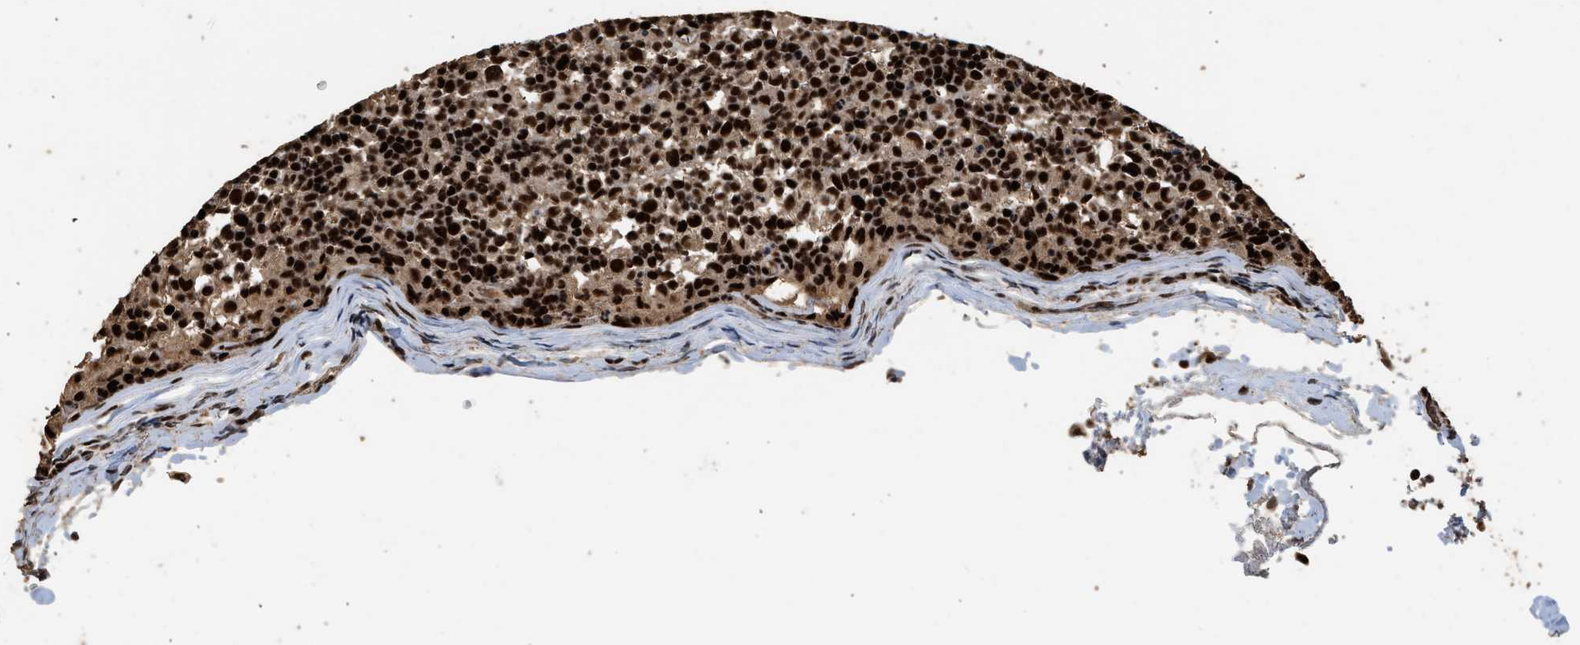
{"staining": {"intensity": "strong", "quantity": ">75%", "location": "nuclear"}, "tissue": "lymph node", "cell_type": "Germinal center cells", "image_type": "normal", "snomed": [{"axis": "morphology", "description": "Normal tissue, NOS"}, {"axis": "morphology", "description": "Inflammation, NOS"}, {"axis": "topography", "description": "Lymph node"}], "caption": "Approximately >75% of germinal center cells in benign human lymph node display strong nuclear protein positivity as visualized by brown immunohistochemical staining.", "gene": "PPP4R3B", "patient": {"sex": "male", "age": 55}}